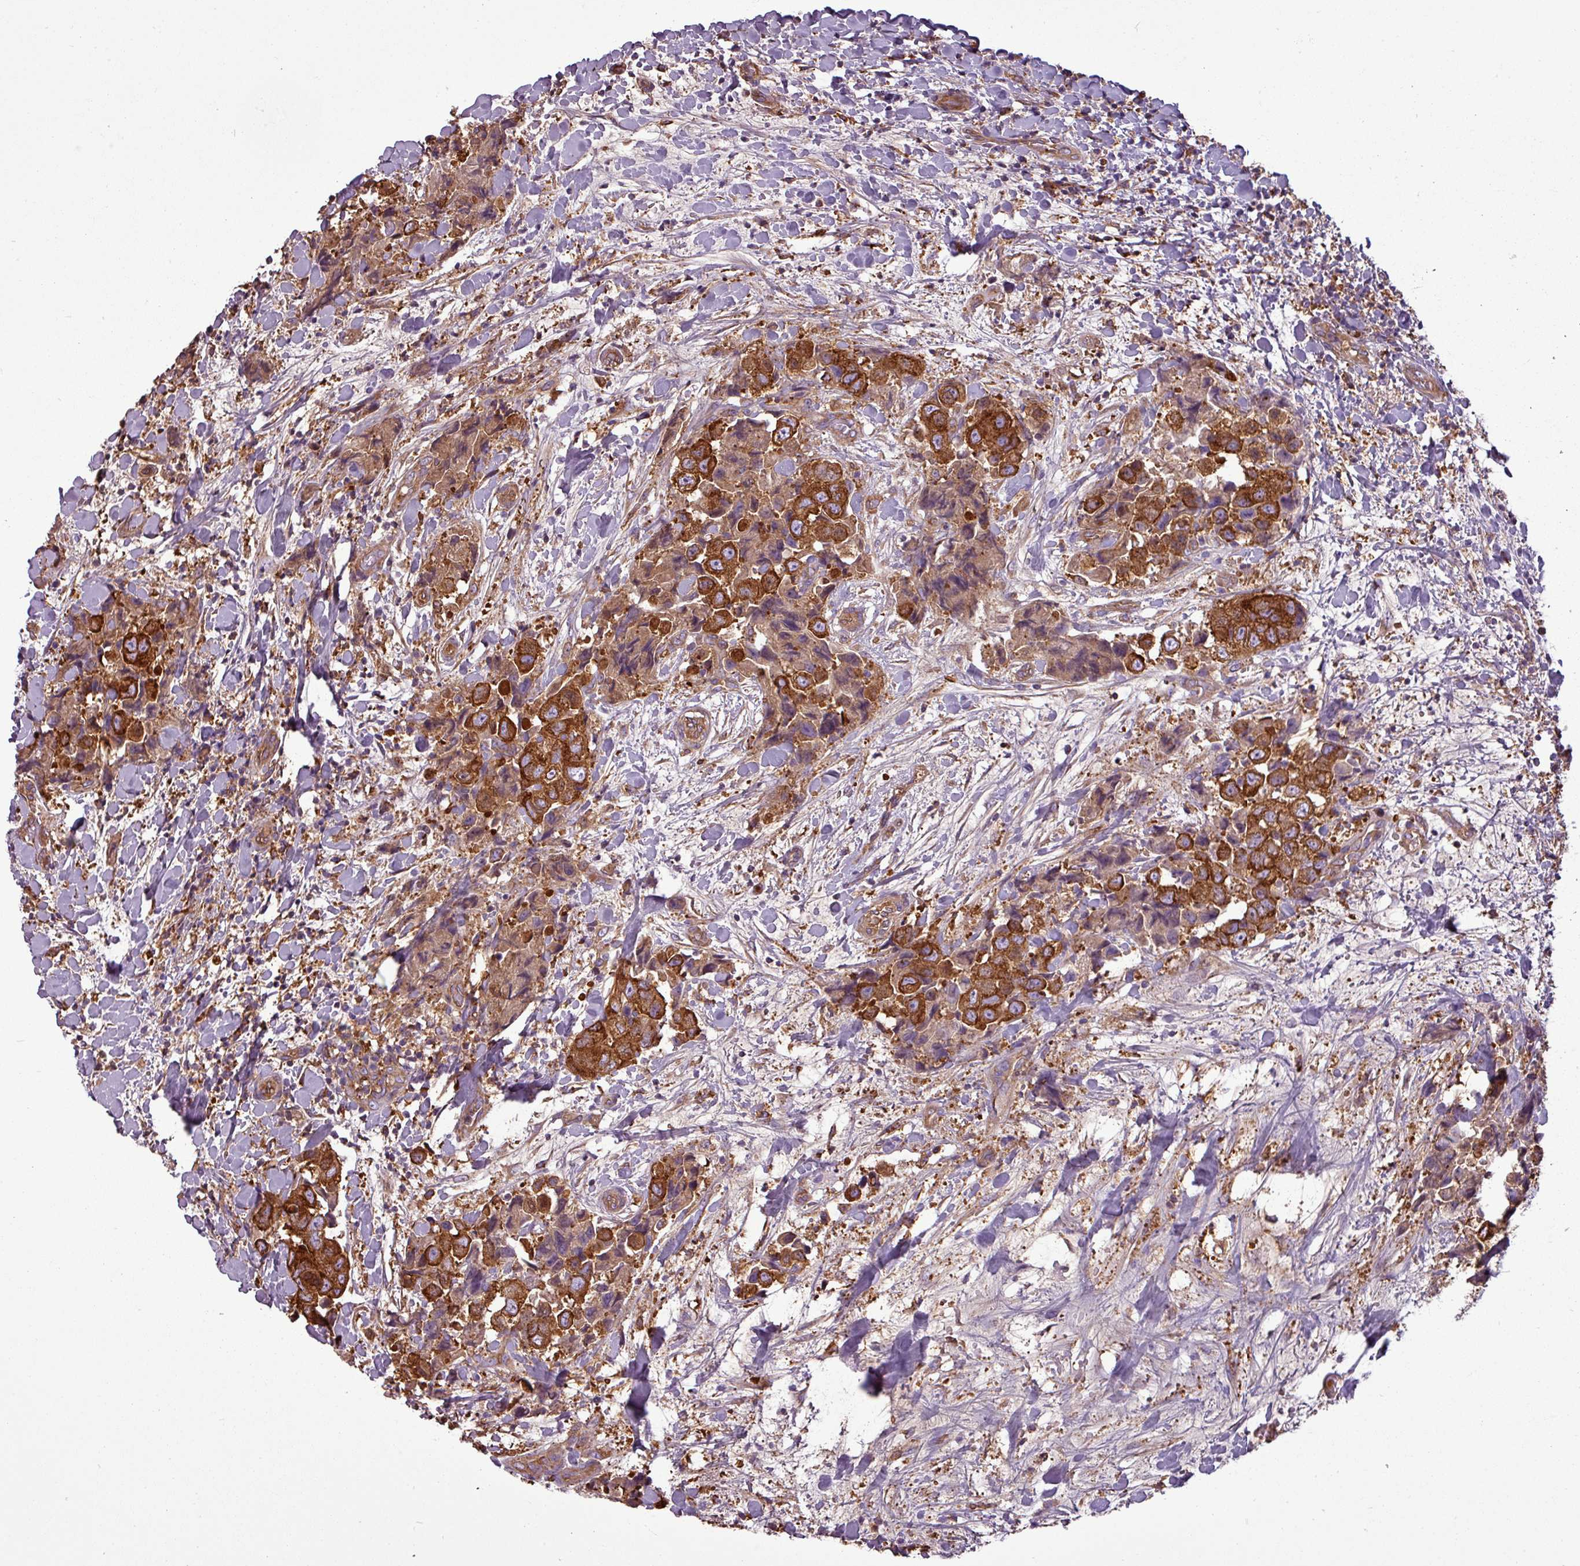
{"staining": {"intensity": "strong", "quantity": ">75%", "location": "cytoplasmic/membranous"}, "tissue": "breast cancer", "cell_type": "Tumor cells", "image_type": "cancer", "snomed": [{"axis": "morphology", "description": "Normal tissue, NOS"}, {"axis": "morphology", "description": "Duct carcinoma"}, {"axis": "topography", "description": "Breast"}], "caption": "The image reveals staining of breast infiltrating ductal carcinoma, revealing strong cytoplasmic/membranous protein staining (brown color) within tumor cells.", "gene": "PACSIN2", "patient": {"sex": "female", "age": 62}}